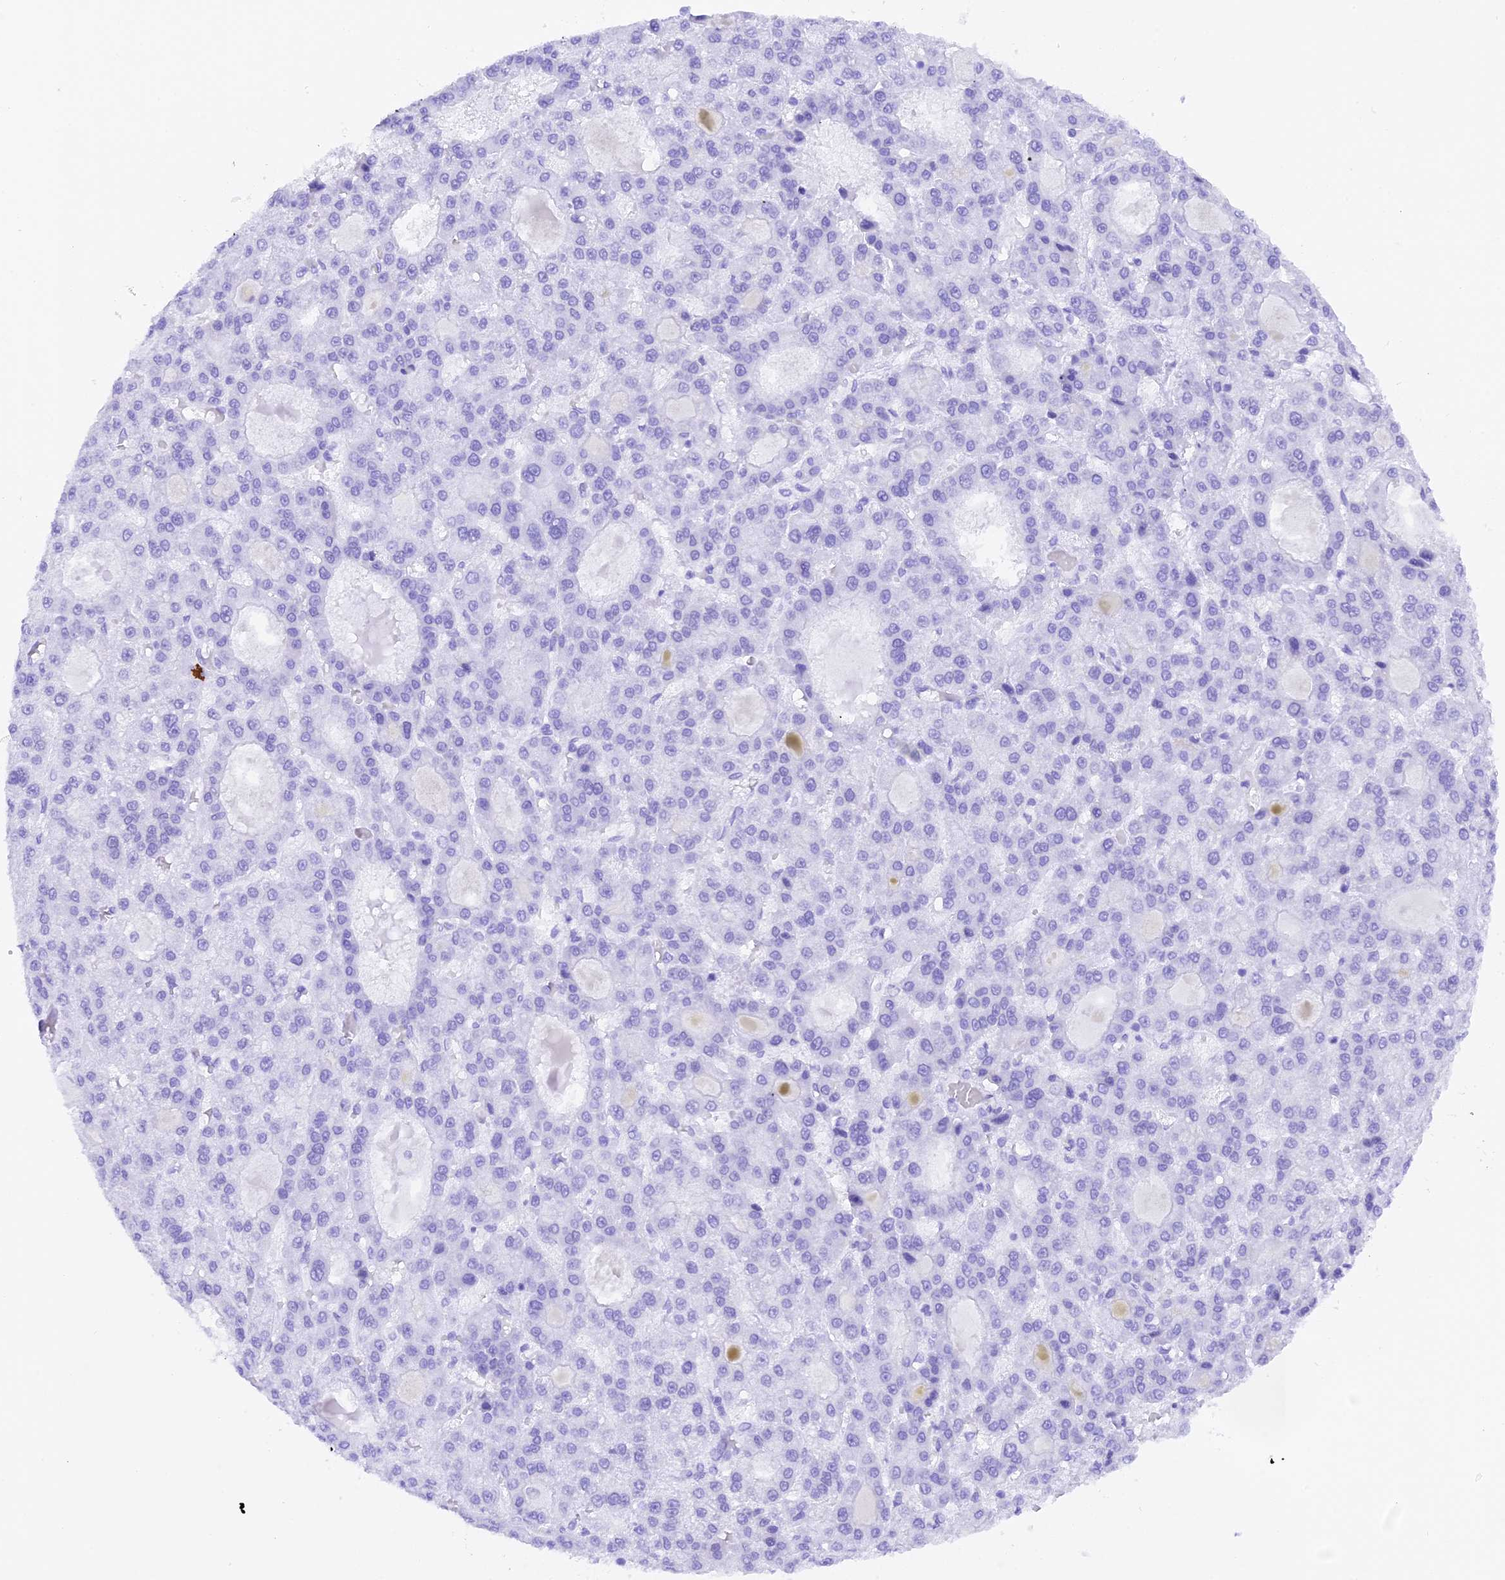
{"staining": {"intensity": "negative", "quantity": "none", "location": "none"}, "tissue": "liver cancer", "cell_type": "Tumor cells", "image_type": "cancer", "snomed": [{"axis": "morphology", "description": "Carcinoma, Hepatocellular, NOS"}, {"axis": "topography", "description": "Liver"}], "caption": "Hepatocellular carcinoma (liver) was stained to show a protein in brown. There is no significant positivity in tumor cells.", "gene": "FAM193A", "patient": {"sex": "male", "age": 70}}